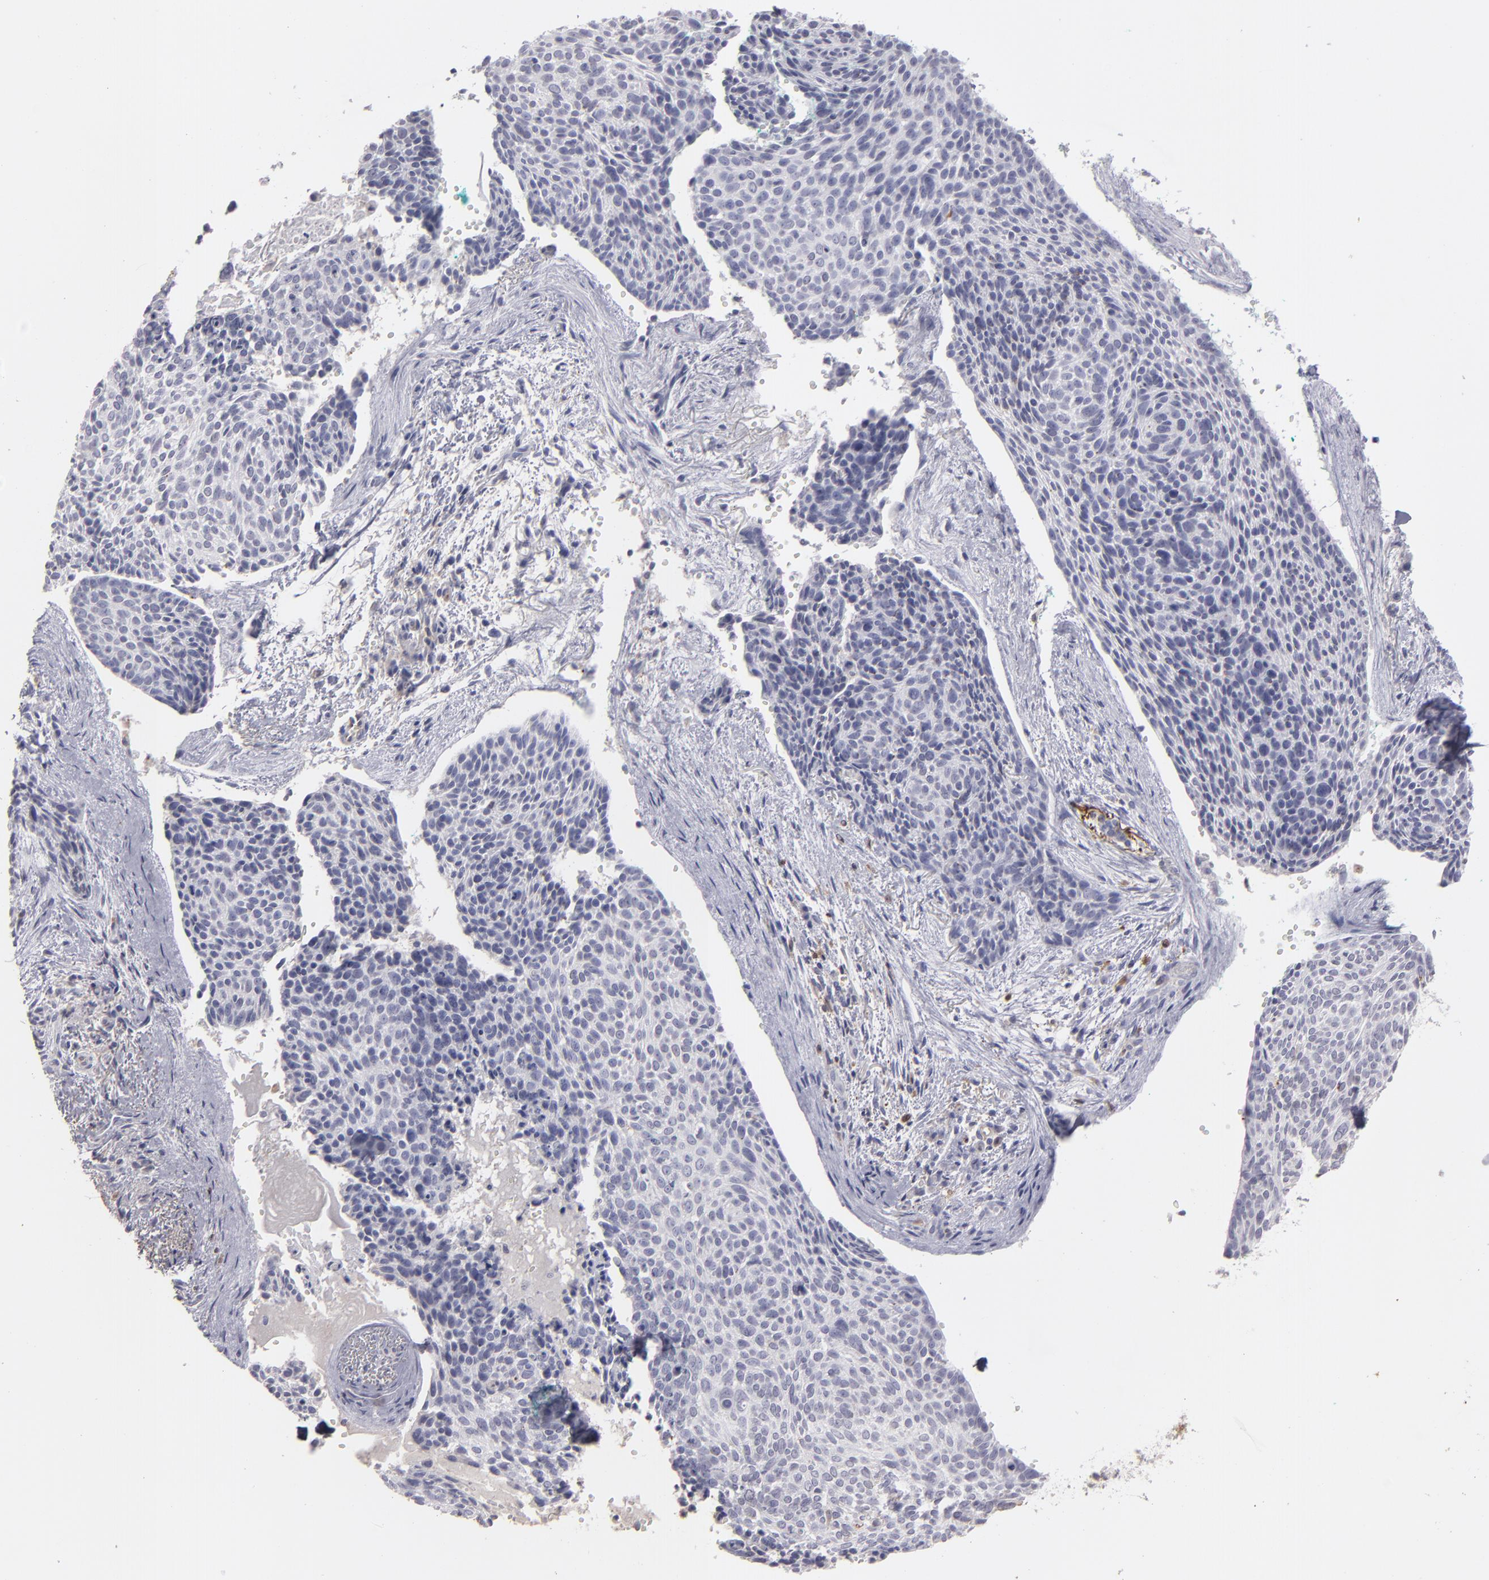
{"staining": {"intensity": "weak", "quantity": "<25%", "location": "cytoplasmic/membranous"}, "tissue": "skin cancer", "cell_type": "Tumor cells", "image_type": "cancer", "snomed": [{"axis": "morphology", "description": "Normal tissue, NOS"}, {"axis": "morphology", "description": "Basal cell carcinoma"}, {"axis": "topography", "description": "Skin"}], "caption": "Protein analysis of skin cancer reveals no significant expression in tumor cells.", "gene": "SEMA3G", "patient": {"sex": "female", "age": 57}}